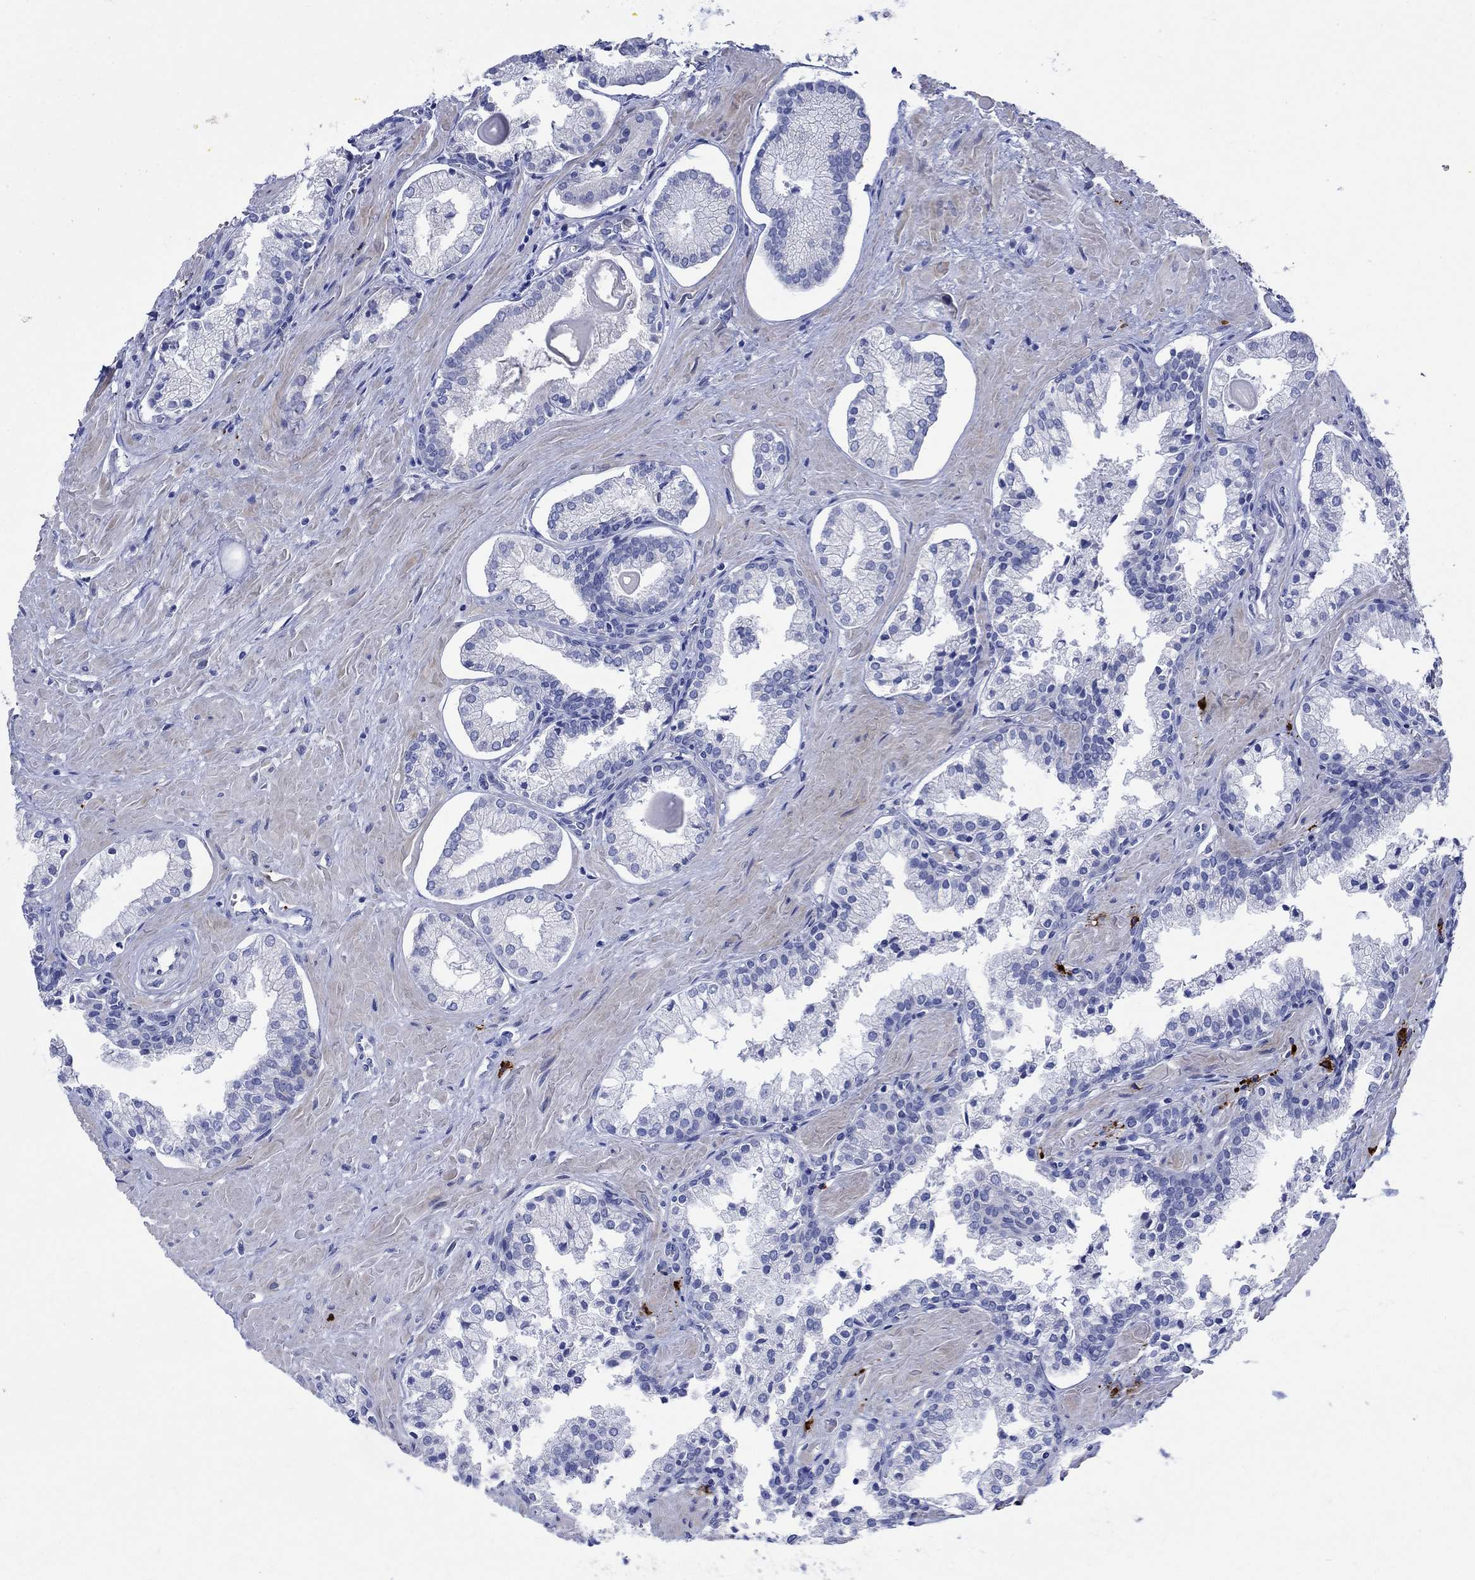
{"staining": {"intensity": "negative", "quantity": "none", "location": "none"}, "tissue": "prostate cancer", "cell_type": "Tumor cells", "image_type": "cancer", "snomed": [{"axis": "morphology", "description": "Adenocarcinoma, NOS"}, {"axis": "topography", "description": "Prostate and seminal vesicle, NOS"}, {"axis": "topography", "description": "Prostate"}], "caption": "DAB (3,3'-diaminobenzidine) immunohistochemical staining of prostate cancer displays no significant staining in tumor cells.", "gene": "P2RY6", "patient": {"sex": "male", "age": 44}}